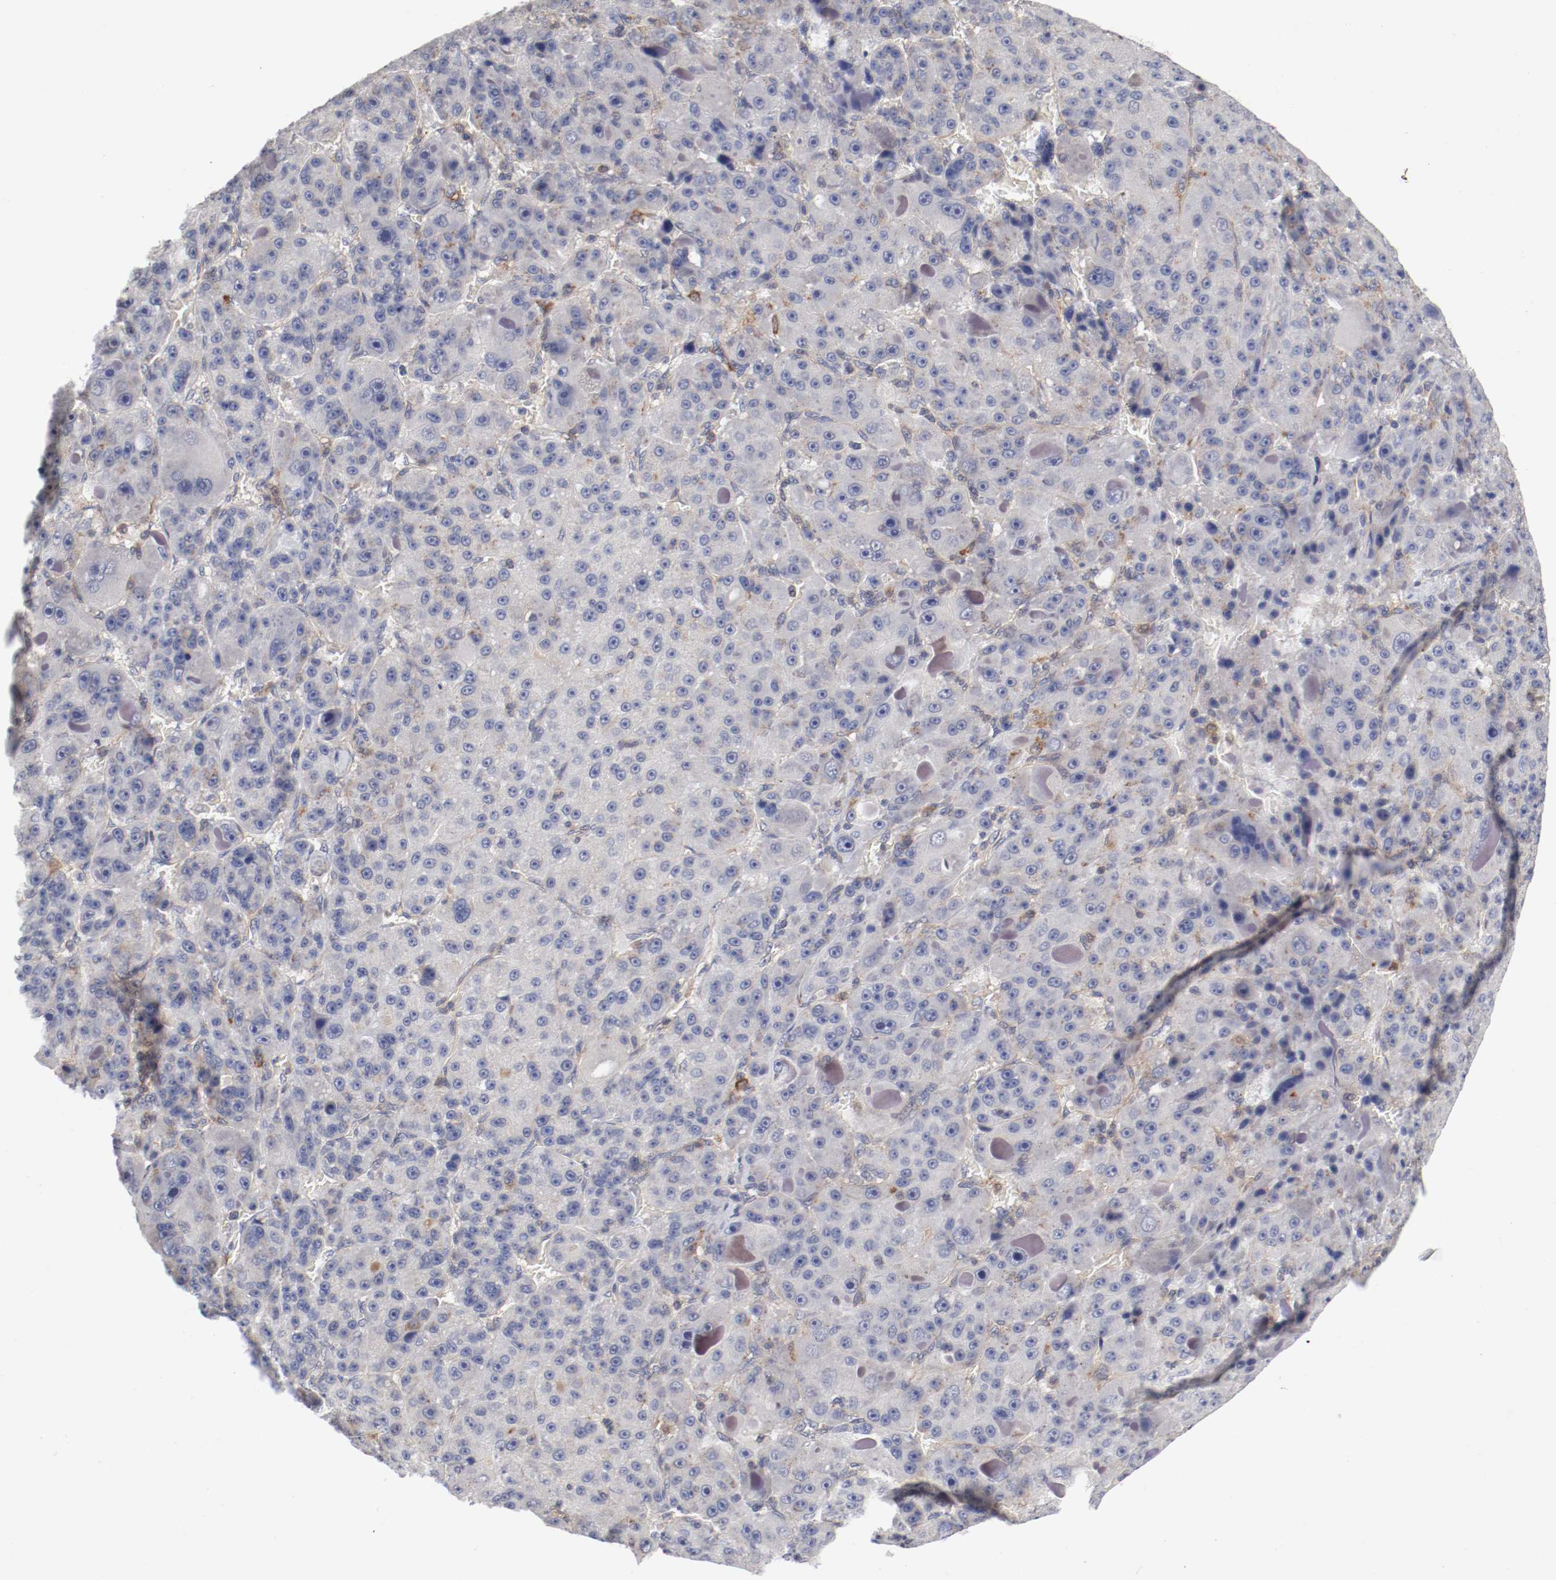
{"staining": {"intensity": "negative", "quantity": "none", "location": "none"}, "tissue": "liver cancer", "cell_type": "Tumor cells", "image_type": "cancer", "snomed": [{"axis": "morphology", "description": "Carcinoma, Hepatocellular, NOS"}, {"axis": "topography", "description": "Liver"}], "caption": "Immunohistochemical staining of hepatocellular carcinoma (liver) displays no significant expression in tumor cells. (DAB immunohistochemistry (IHC) visualized using brightfield microscopy, high magnification).", "gene": "CBL", "patient": {"sex": "male", "age": 76}}